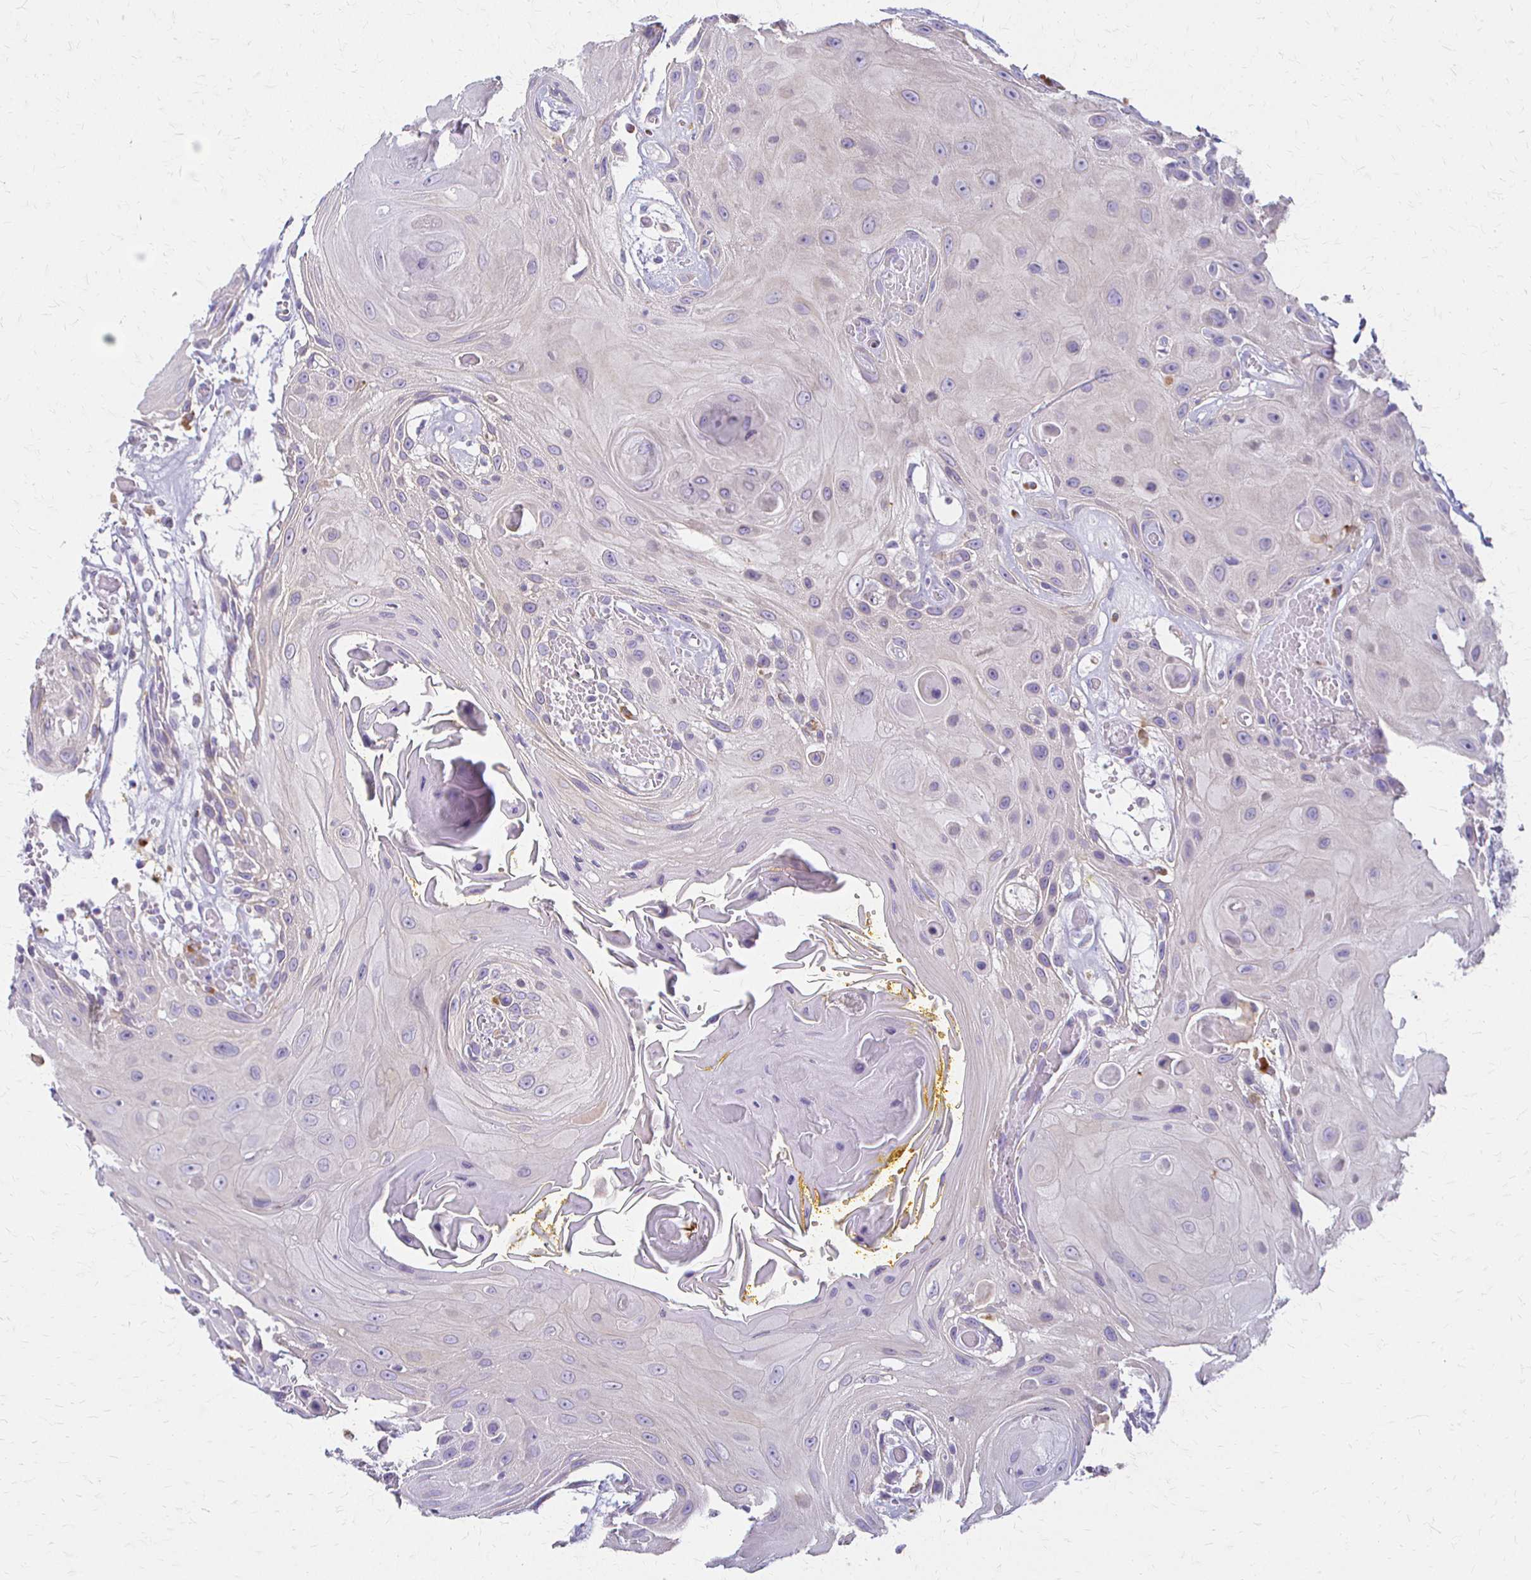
{"staining": {"intensity": "negative", "quantity": "none", "location": "none"}, "tissue": "head and neck cancer", "cell_type": "Tumor cells", "image_type": "cancer", "snomed": [{"axis": "morphology", "description": "Squamous cell carcinoma, NOS"}, {"axis": "topography", "description": "Oral tissue"}, {"axis": "topography", "description": "Head-Neck"}], "caption": "IHC micrograph of neoplastic tissue: human head and neck cancer (squamous cell carcinoma) stained with DAB (3,3'-diaminobenzidine) displays no significant protein positivity in tumor cells.", "gene": "ACP5", "patient": {"sex": "male", "age": 49}}